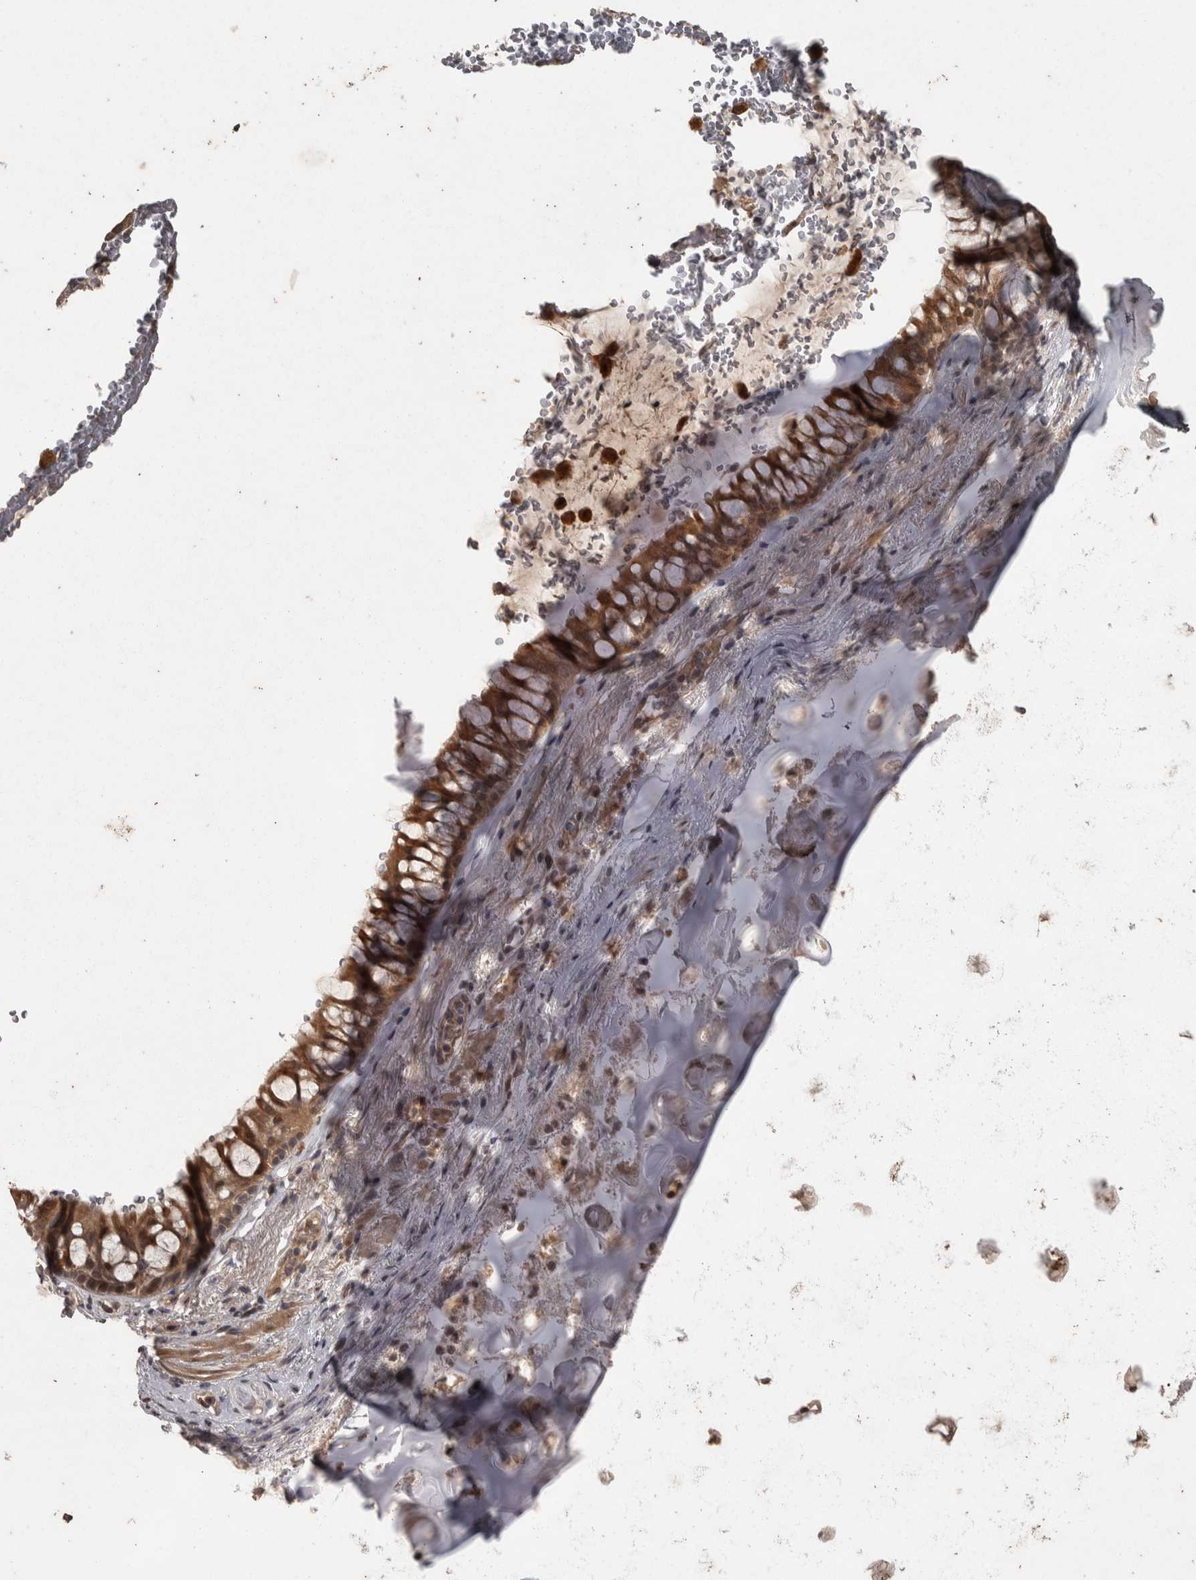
{"staining": {"intensity": "moderate", "quantity": ">75%", "location": "cytoplasmic/membranous"}, "tissue": "bronchus", "cell_type": "Respiratory epithelial cells", "image_type": "normal", "snomed": [{"axis": "morphology", "description": "Normal tissue, NOS"}, {"axis": "topography", "description": "Cartilage tissue"}, {"axis": "topography", "description": "Bronchus"}], "caption": "IHC of benign bronchus reveals medium levels of moderate cytoplasmic/membranous positivity in approximately >75% of respiratory epithelial cells.", "gene": "ACO1", "patient": {"sex": "female", "age": 53}}